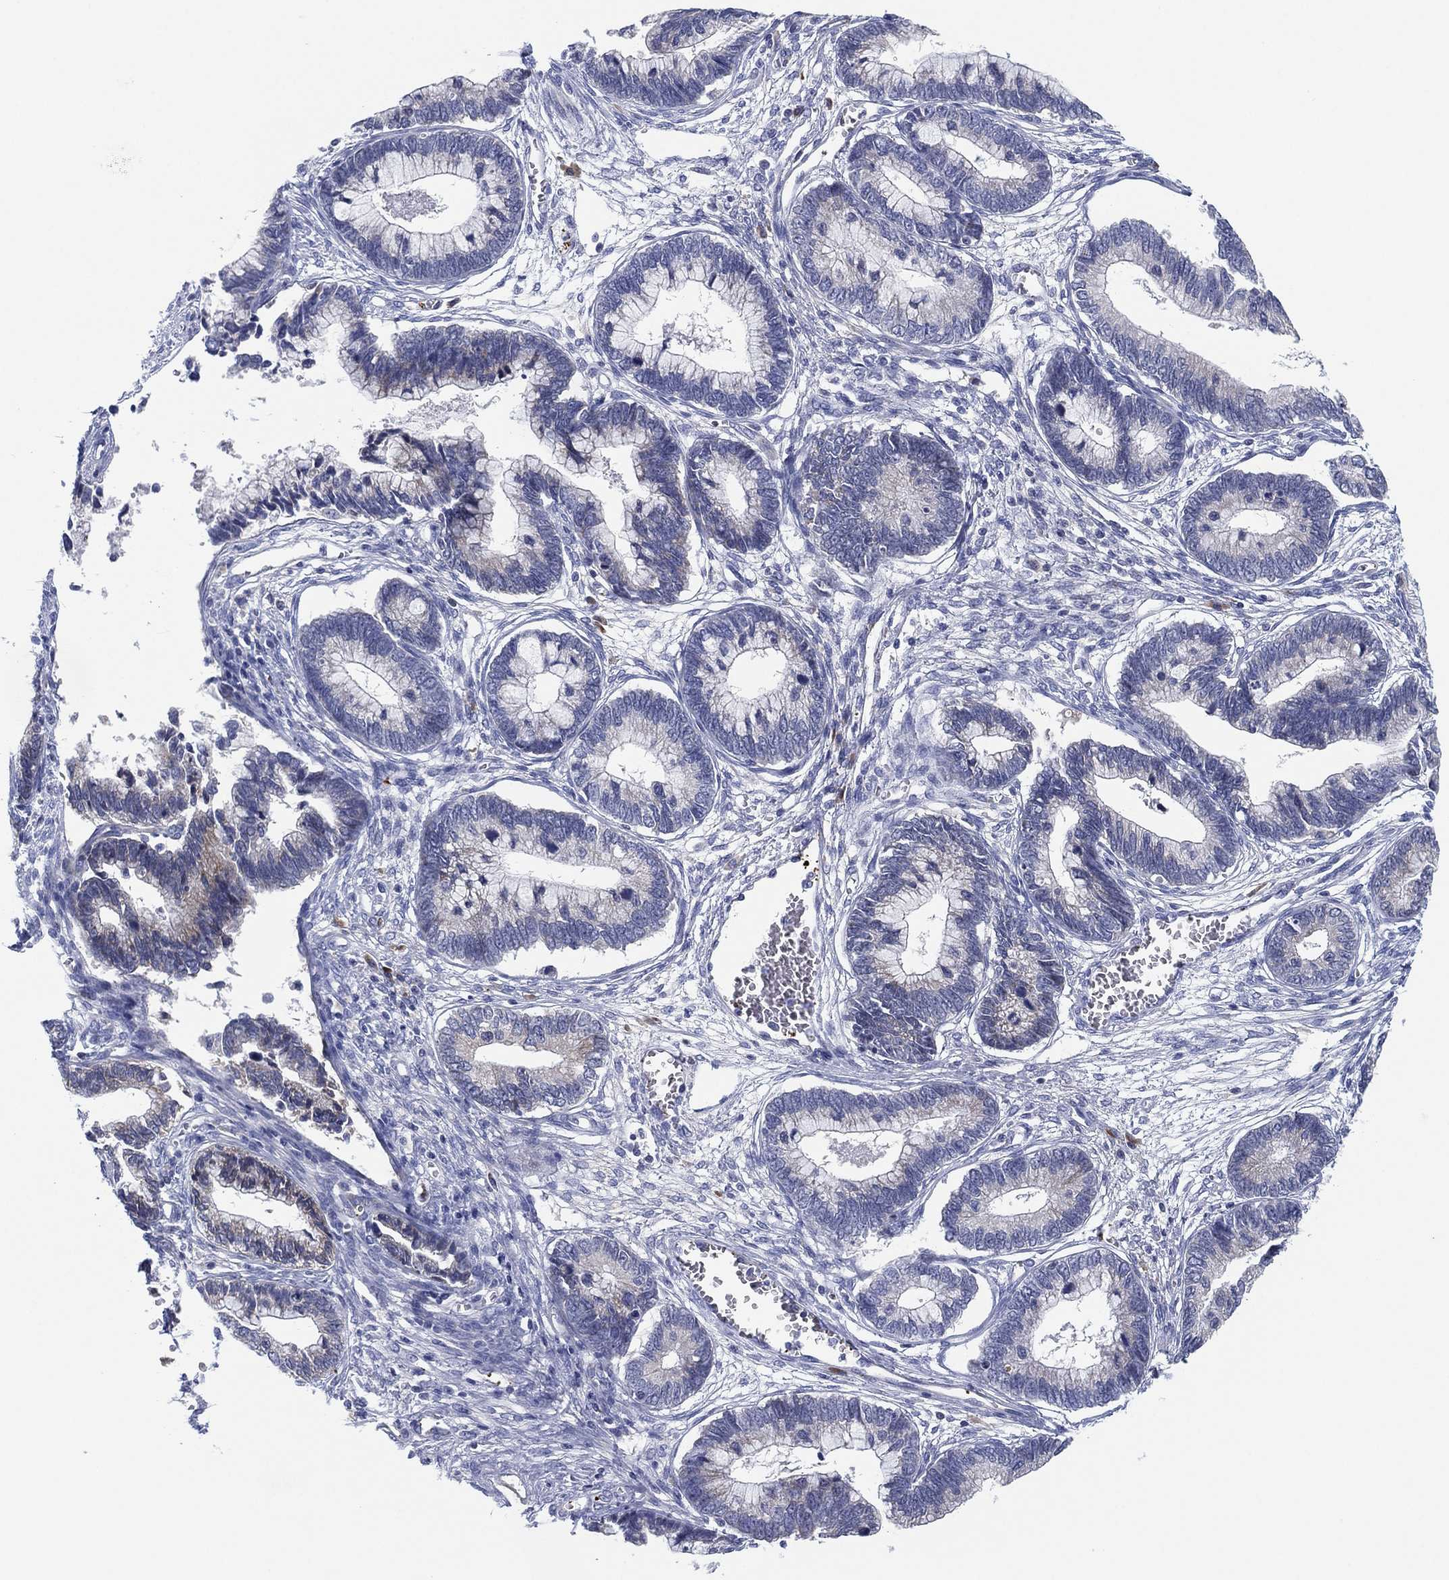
{"staining": {"intensity": "negative", "quantity": "none", "location": "none"}, "tissue": "cervical cancer", "cell_type": "Tumor cells", "image_type": "cancer", "snomed": [{"axis": "morphology", "description": "Adenocarcinoma, NOS"}, {"axis": "topography", "description": "Cervix"}], "caption": "High magnification brightfield microscopy of adenocarcinoma (cervical) stained with DAB (brown) and counterstained with hematoxylin (blue): tumor cells show no significant positivity.", "gene": "TMEM40", "patient": {"sex": "female", "age": 44}}